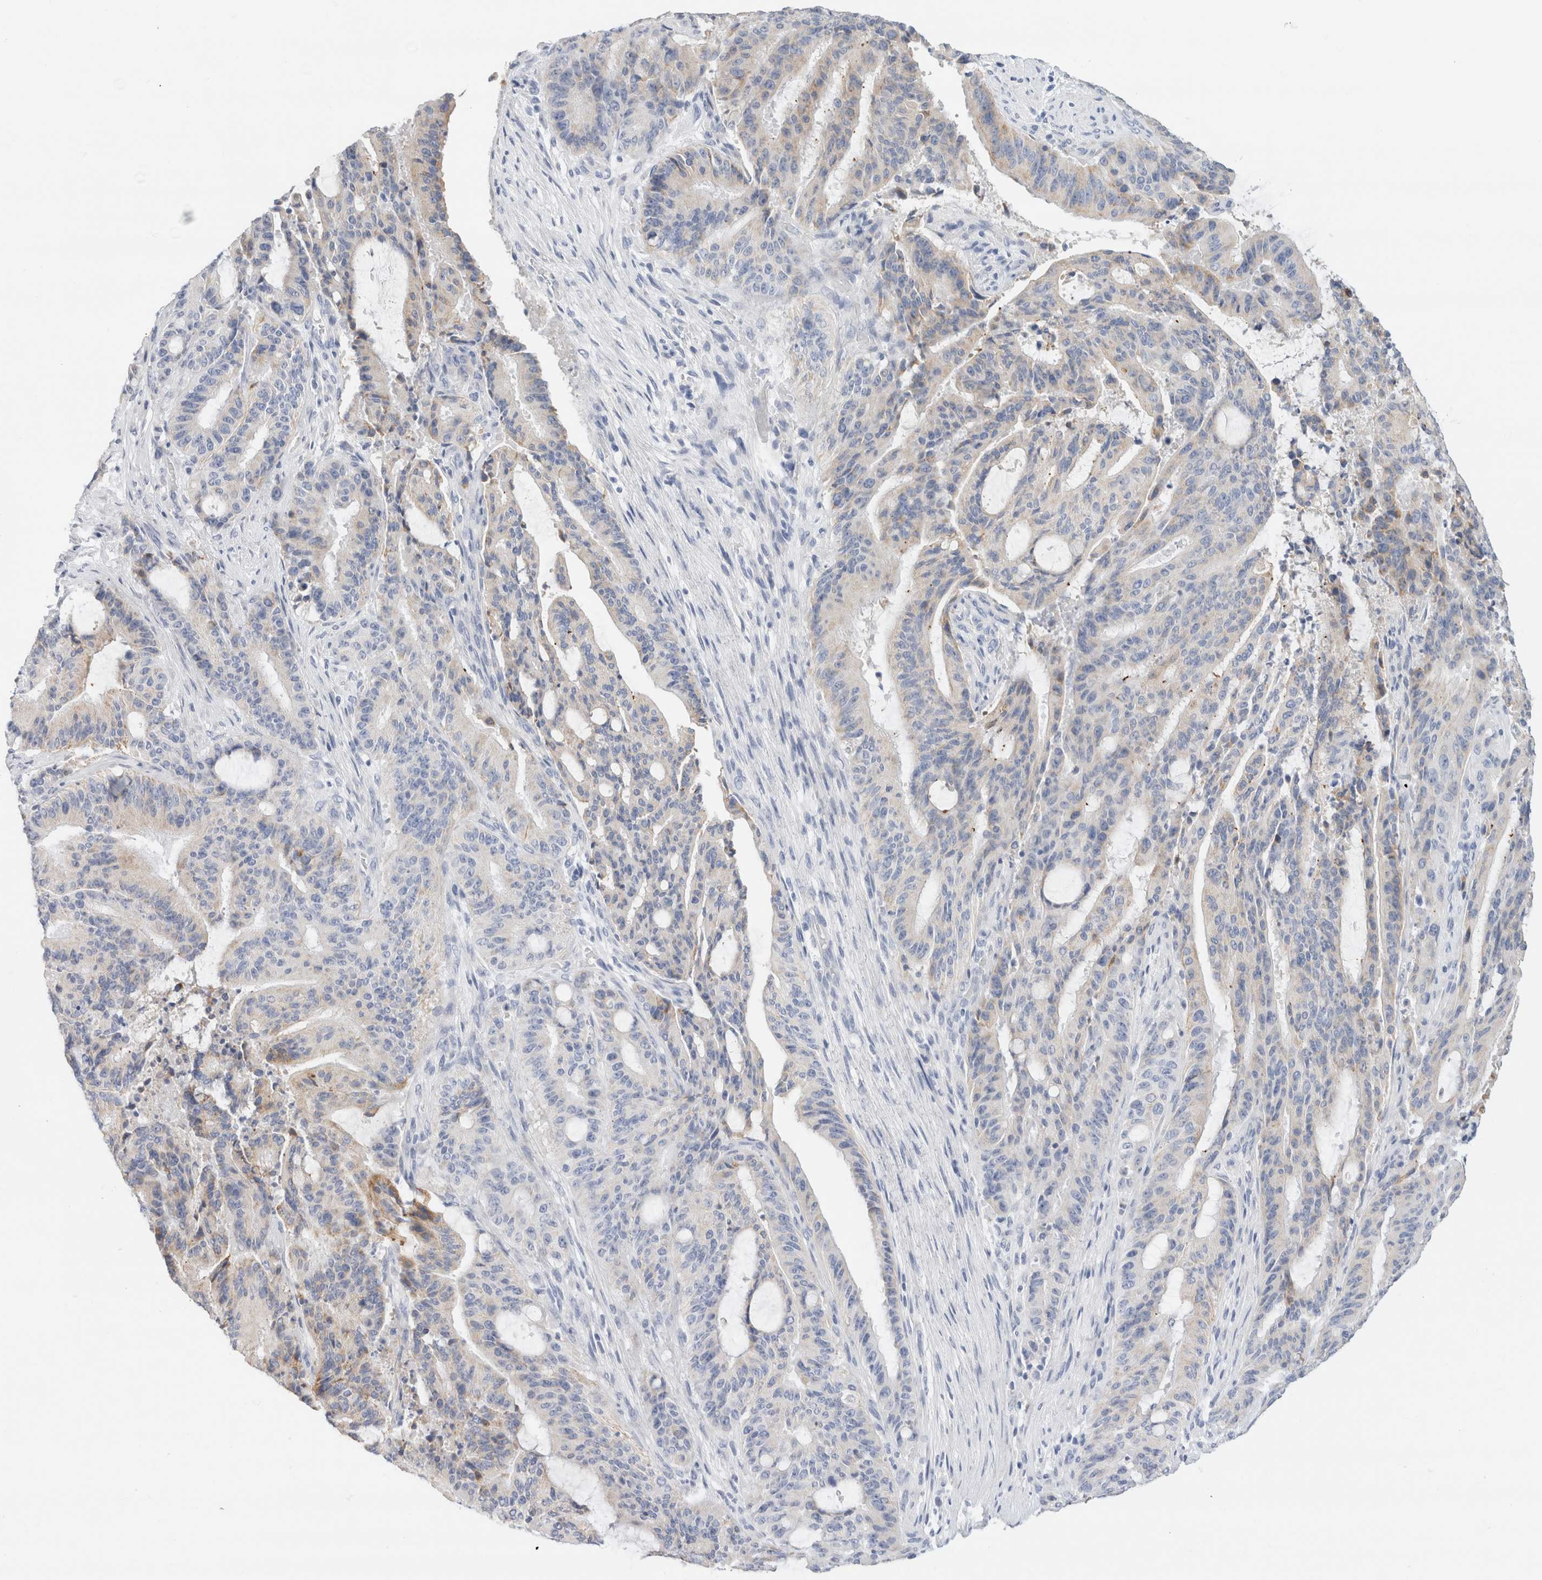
{"staining": {"intensity": "negative", "quantity": "none", "location": "none"}, "tissue": "liver cancer", "cell_type": "Tumor cells", "image_type": "cancer", "snomed": [{"axis": "morphology", "description": "Normal tissue, NOS"}, {"axis": "morphology", "description": "Cholangiocarcinoma"}, {"axis": "topography", "description": "Liver"}, {"axis": "topography", "description": "Peripheral nerve tissue"}], "caption": "Cholangiocarcinoma (liver) stained for a protein using IHC displays no positivity tumor cells.", "gene": "GADD45G", "patient": {"sex": "female", "age": 73}}